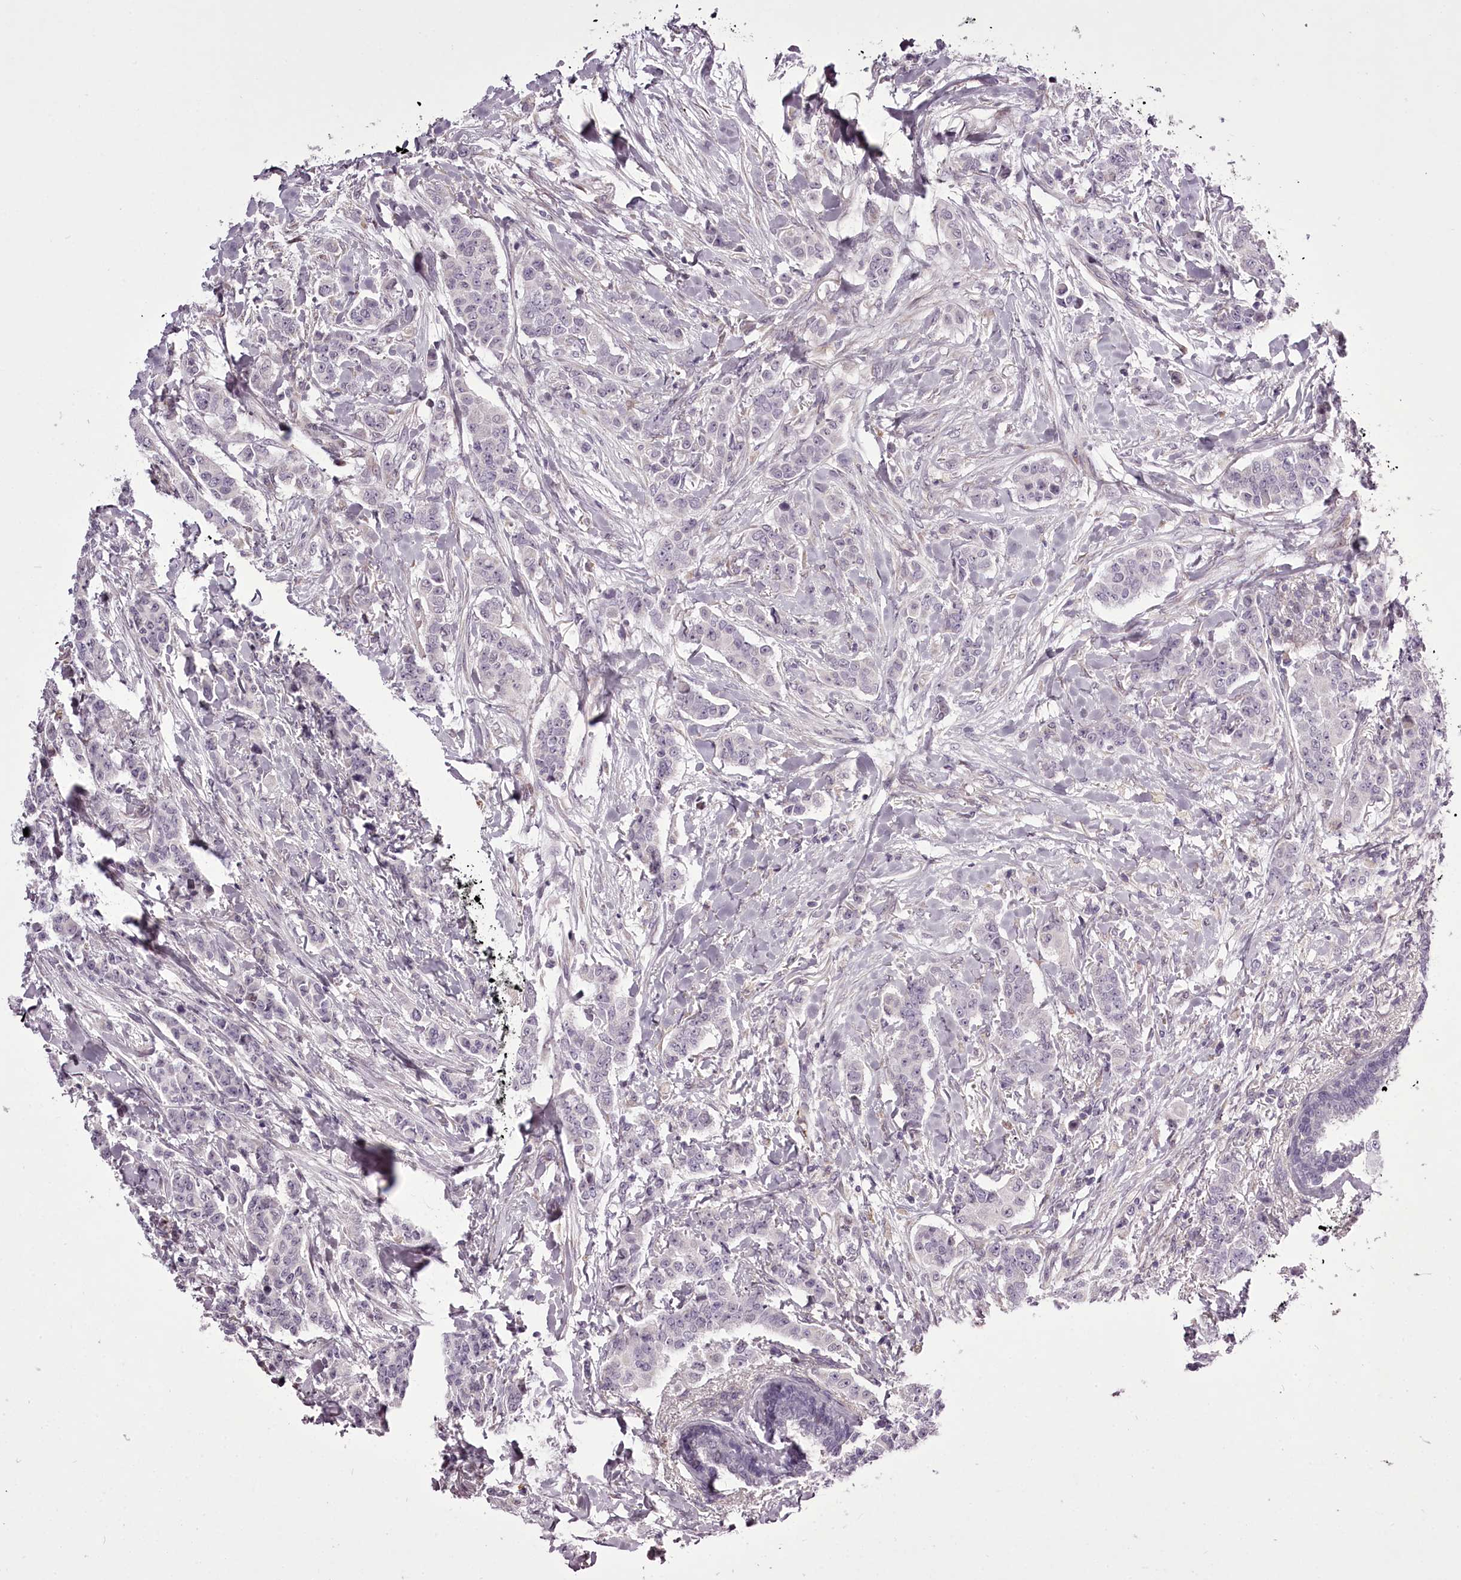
{"staining": {"intensity": "negative", "quantity": "none", "location": "none"}, "tissue": "breast cancer", "cell_type": "Tumor cells", "image_type": "cancer", "snomed": [{"axis": "morphology", "description": "Duct carcinoma"}, {"axis": "topography", "description": "Breast"}], "caption": "Tumor cells show no significant protein positivity in breast intraductal carcinoma.", "gene": "C1orf56", "patient": {"sex": "female", "age": 40}}